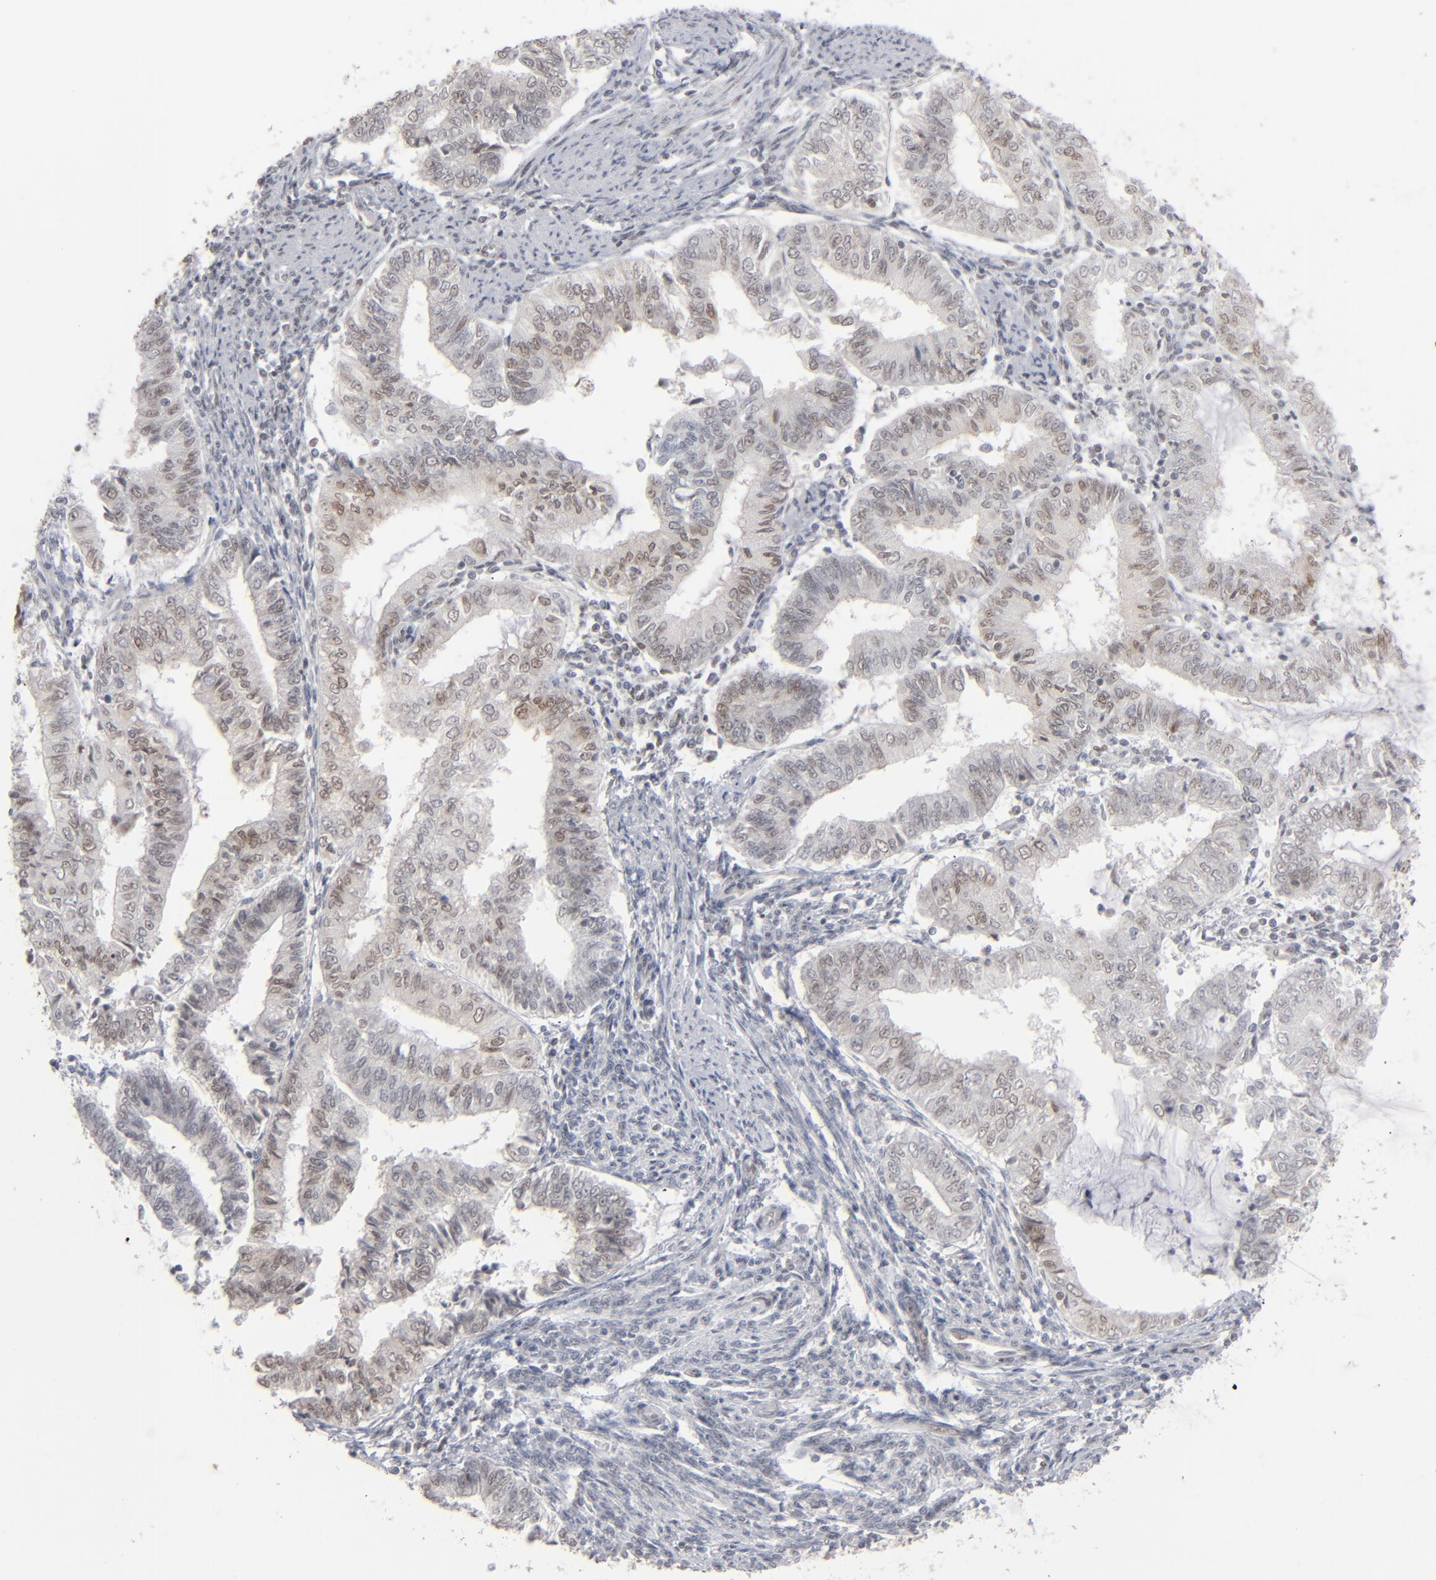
{"staining": {"intensity": "moderate", "quantity": "<25%", "location": "nuclear"}, "tissue": "endometrial cancer", "cell_type": "Tumor cells", "image_type": "cancer", "snomed": [{"axis": "morphology", "description": "Adenocarcinoma, NOS"}, {"axis": "topography", "description": "Endometrium"}], "caption": "Immunohistochemical staining of human adenocarcinoma (endometrial) shows moderate nuclear protein expression in approximately <25% of tumor cells.", "gene": "IRF9", "patient": {"sex": "female", "age": 66}}